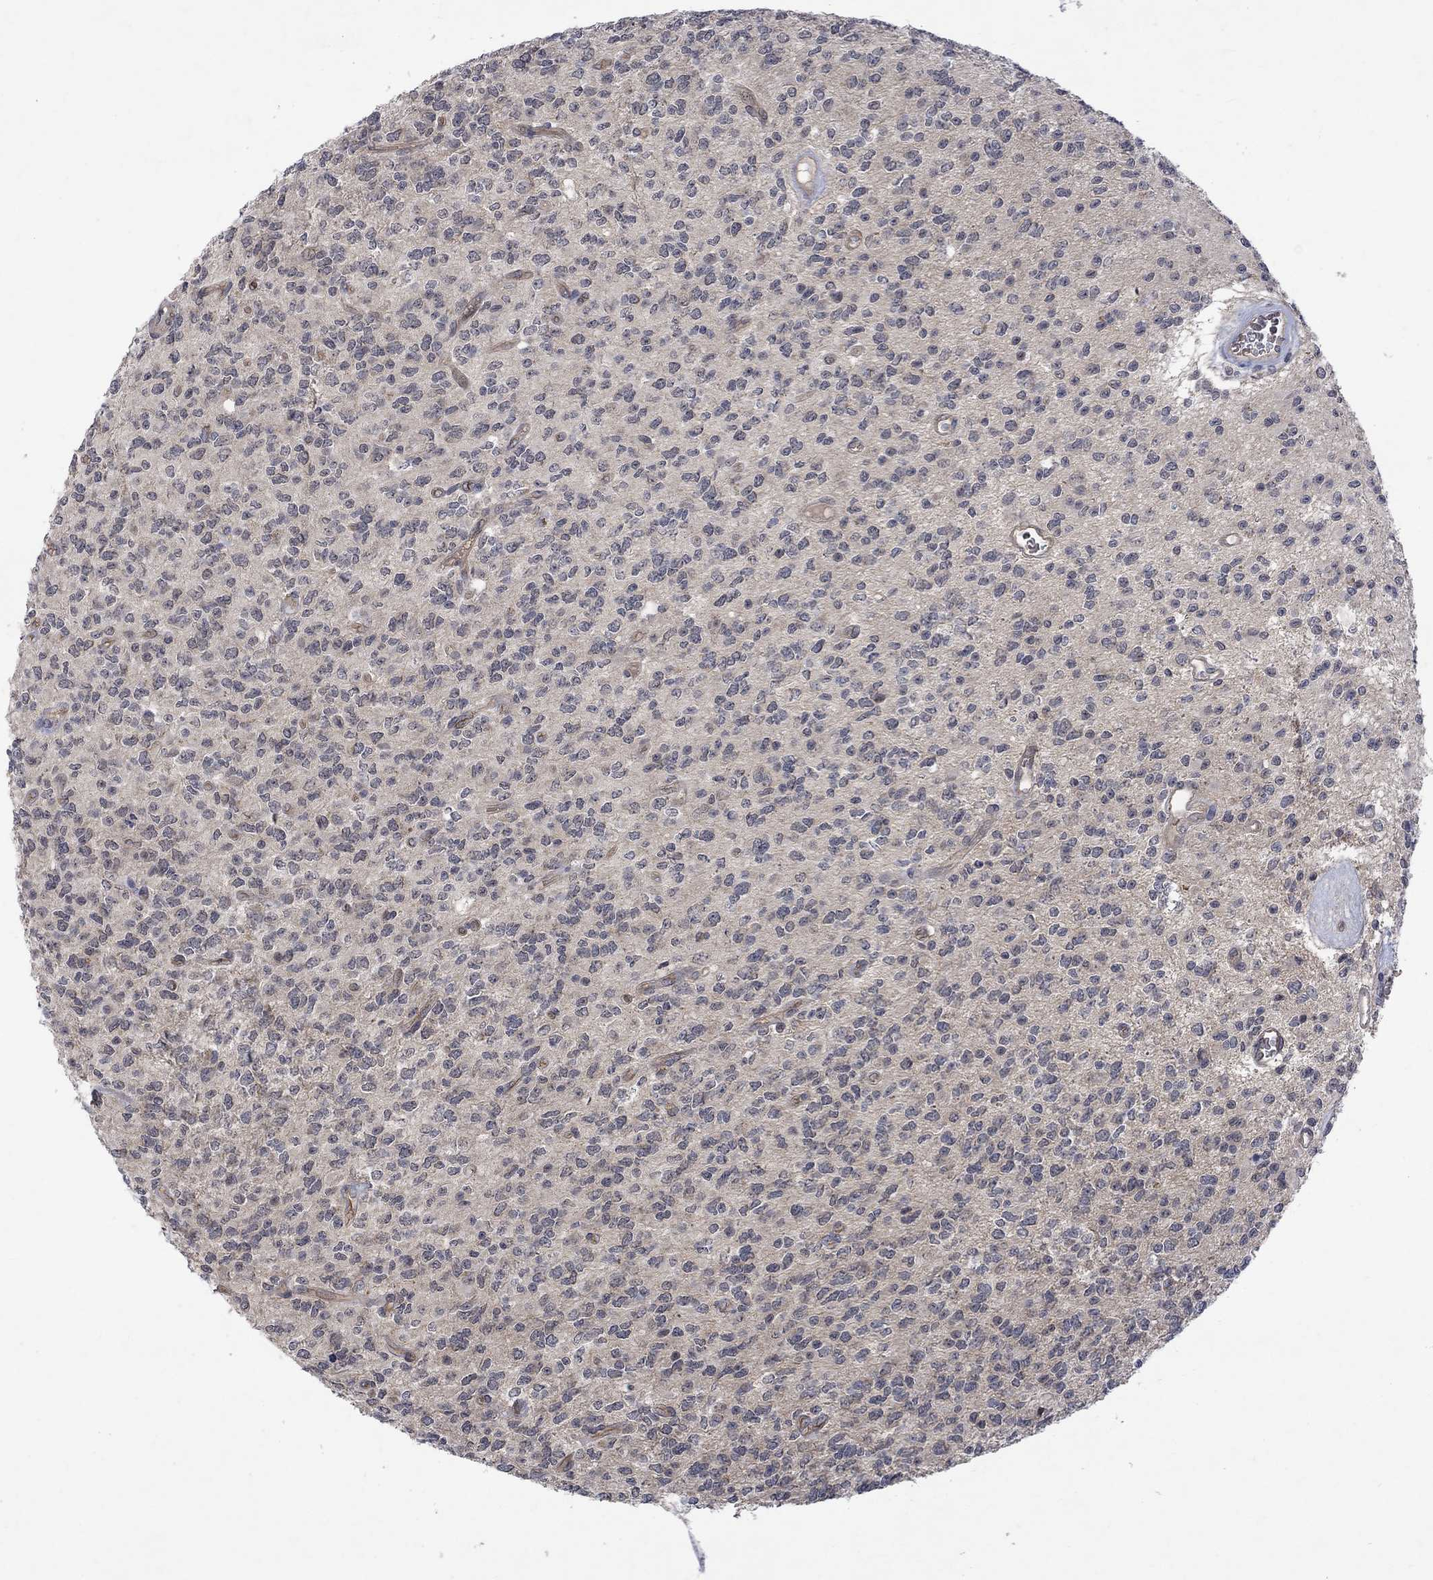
{"staining": {"intensity": "negative", "quantity": "none", "location": "none"}, "tissue": "glioma", "cell_type": "Tumor cells", "image_type": "cancer", "snomed": [{"axis": "morphology", "description": "Glioma, malignant, Low grade"}, {"axis": "topography", "description": "Brain"}], "caption": "Tumor cells are negative for brown protein staining in glioma. (Brightfield microscopy of DAB (3,3'-diaminobenzidine) immunohistochemistry at high magnification).", "gene": "GRIN2D", "patient": {"sex": "female", "age": 45}}